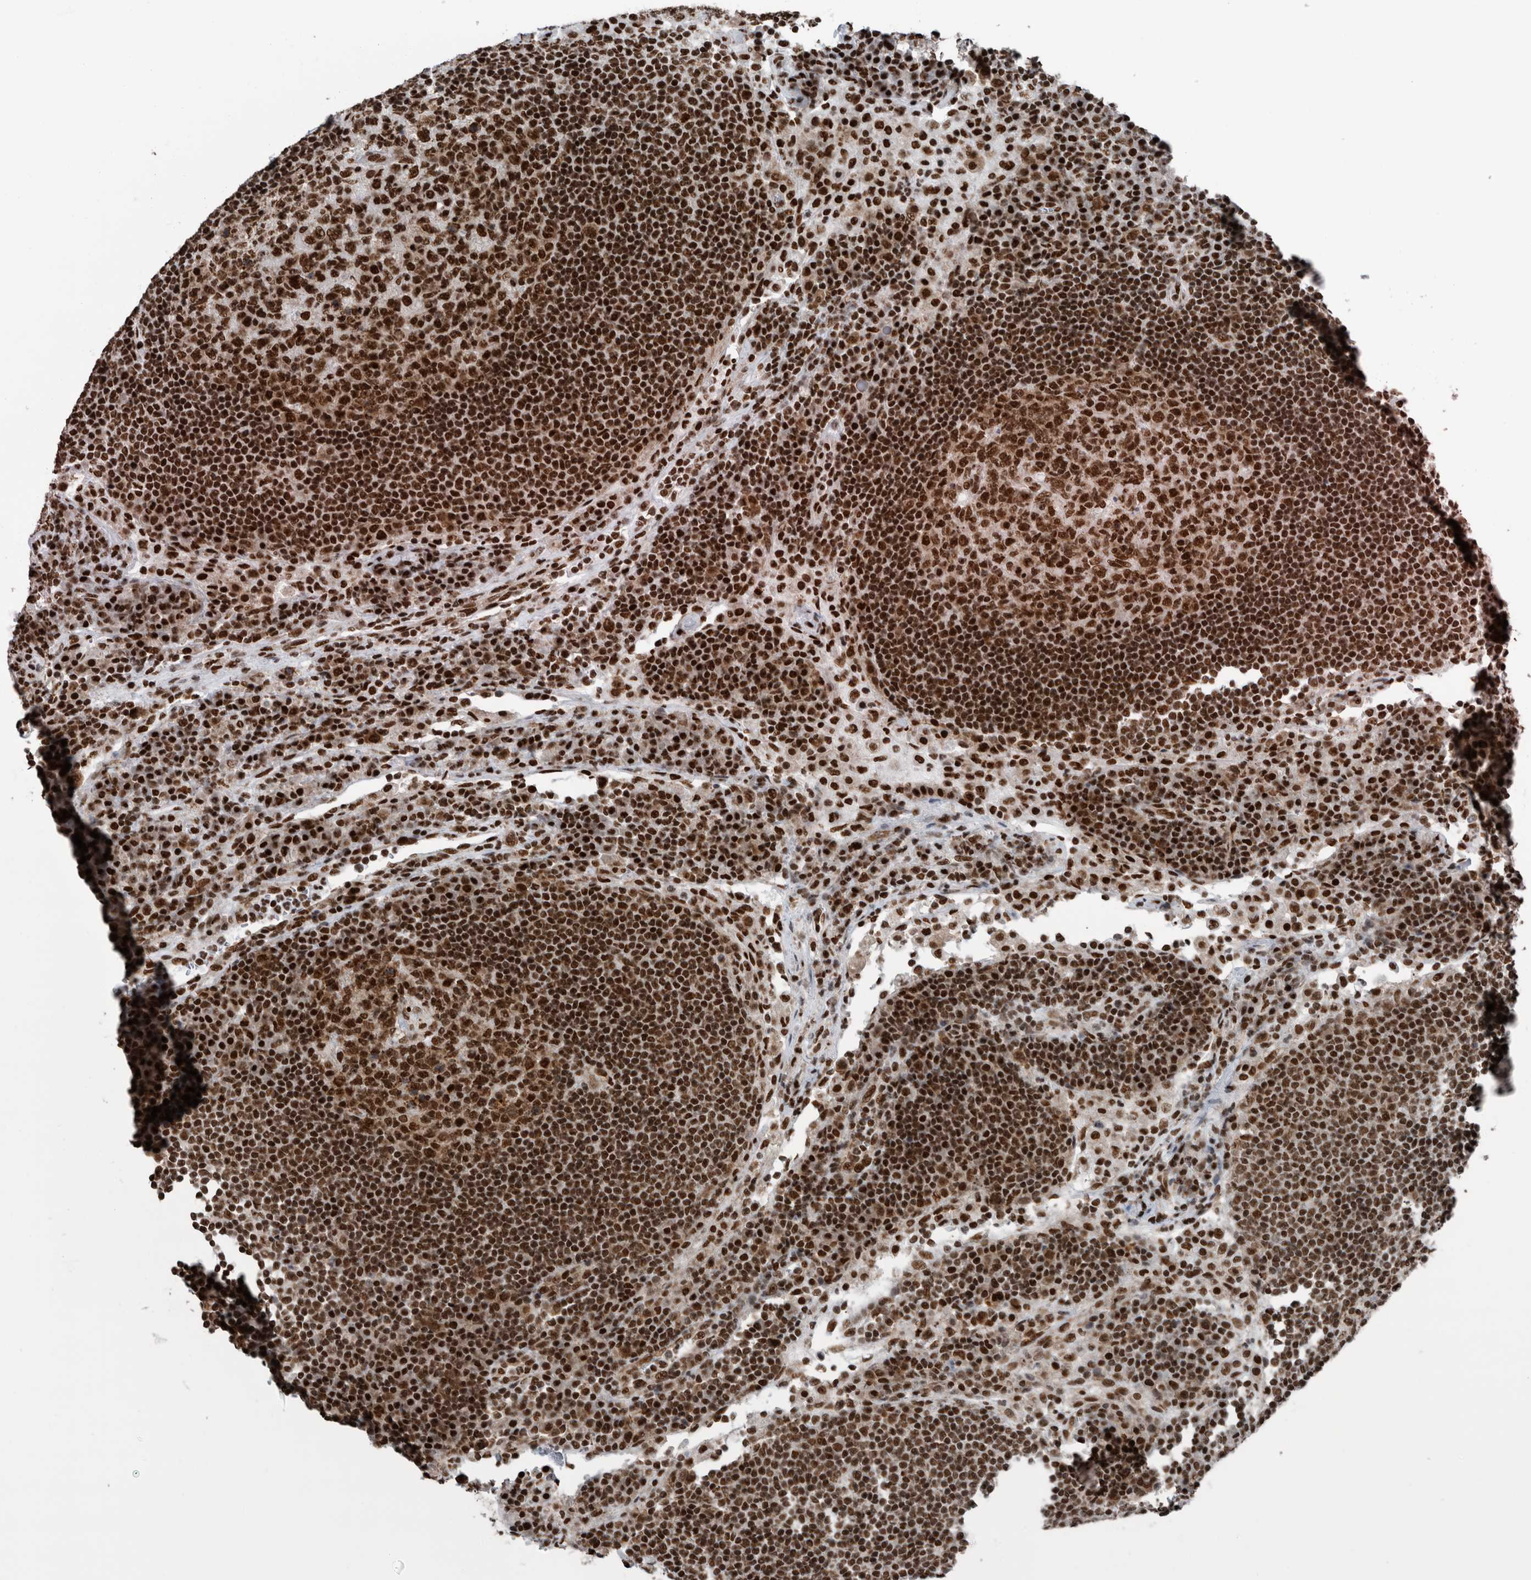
{"staining": {"intensity": "strong", "quantity": ">75%", "location": "nuclear"}, "tissue": "lymph node", "cell_type": "Germinal center cells", "image_type": "normal", "snomed": [{"axis": "morphology", "description": "Normal tissue, NOS"}, {"axis": "topography", "description": "Lymph node"}], "caption": "Lymph node stained with IHC demonstrates strong nuclear positivity in approximately >75% of germinal center cells.", "gene": "DNMT3A", "patient": {"sex": "female", "age": 53}}